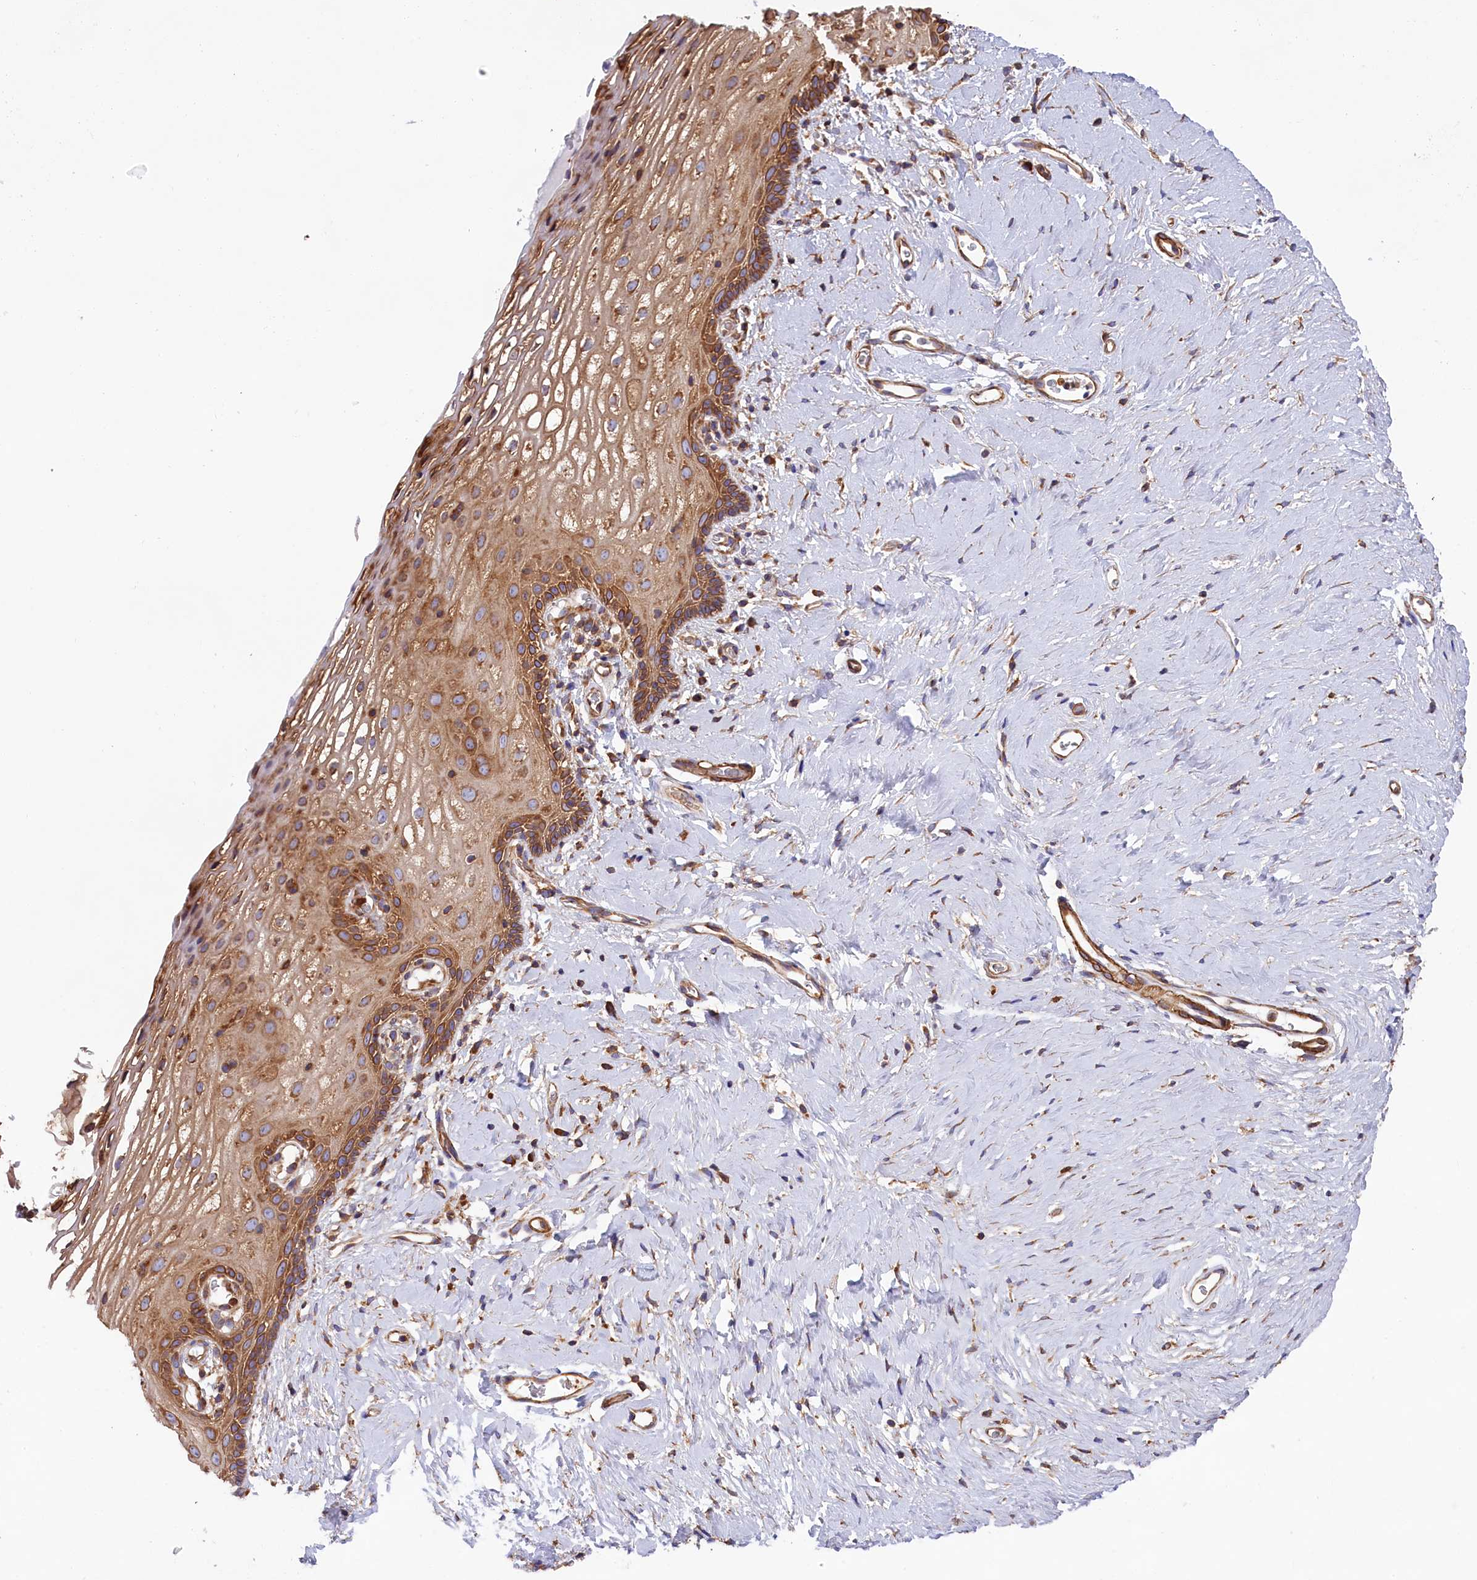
{"staining": {"intensity": "moderate", "quantity": ">75%", "location": "cytoplasmic/membranous"}, "tissue": "vagina", "cell_type": "Squamous epithelial cells", "image_type": "normal", "snomed": [{"axis": "morphology", "description": "Normal tissue, NOS"}, {"axis": "morphology", "description": "Adenocarcinoma, NOS"}, {"axis": "topography", "description": "Rectum"}, {"axis": "topography", "description": "Vagina"}], "caption": "Moderate cytoplasmic/membranous staining is present in approximately >75% of squamous epithelial cells in normal vagina.", "gene": "GYS1", "patient": {"sex": "female", "age": 71}}